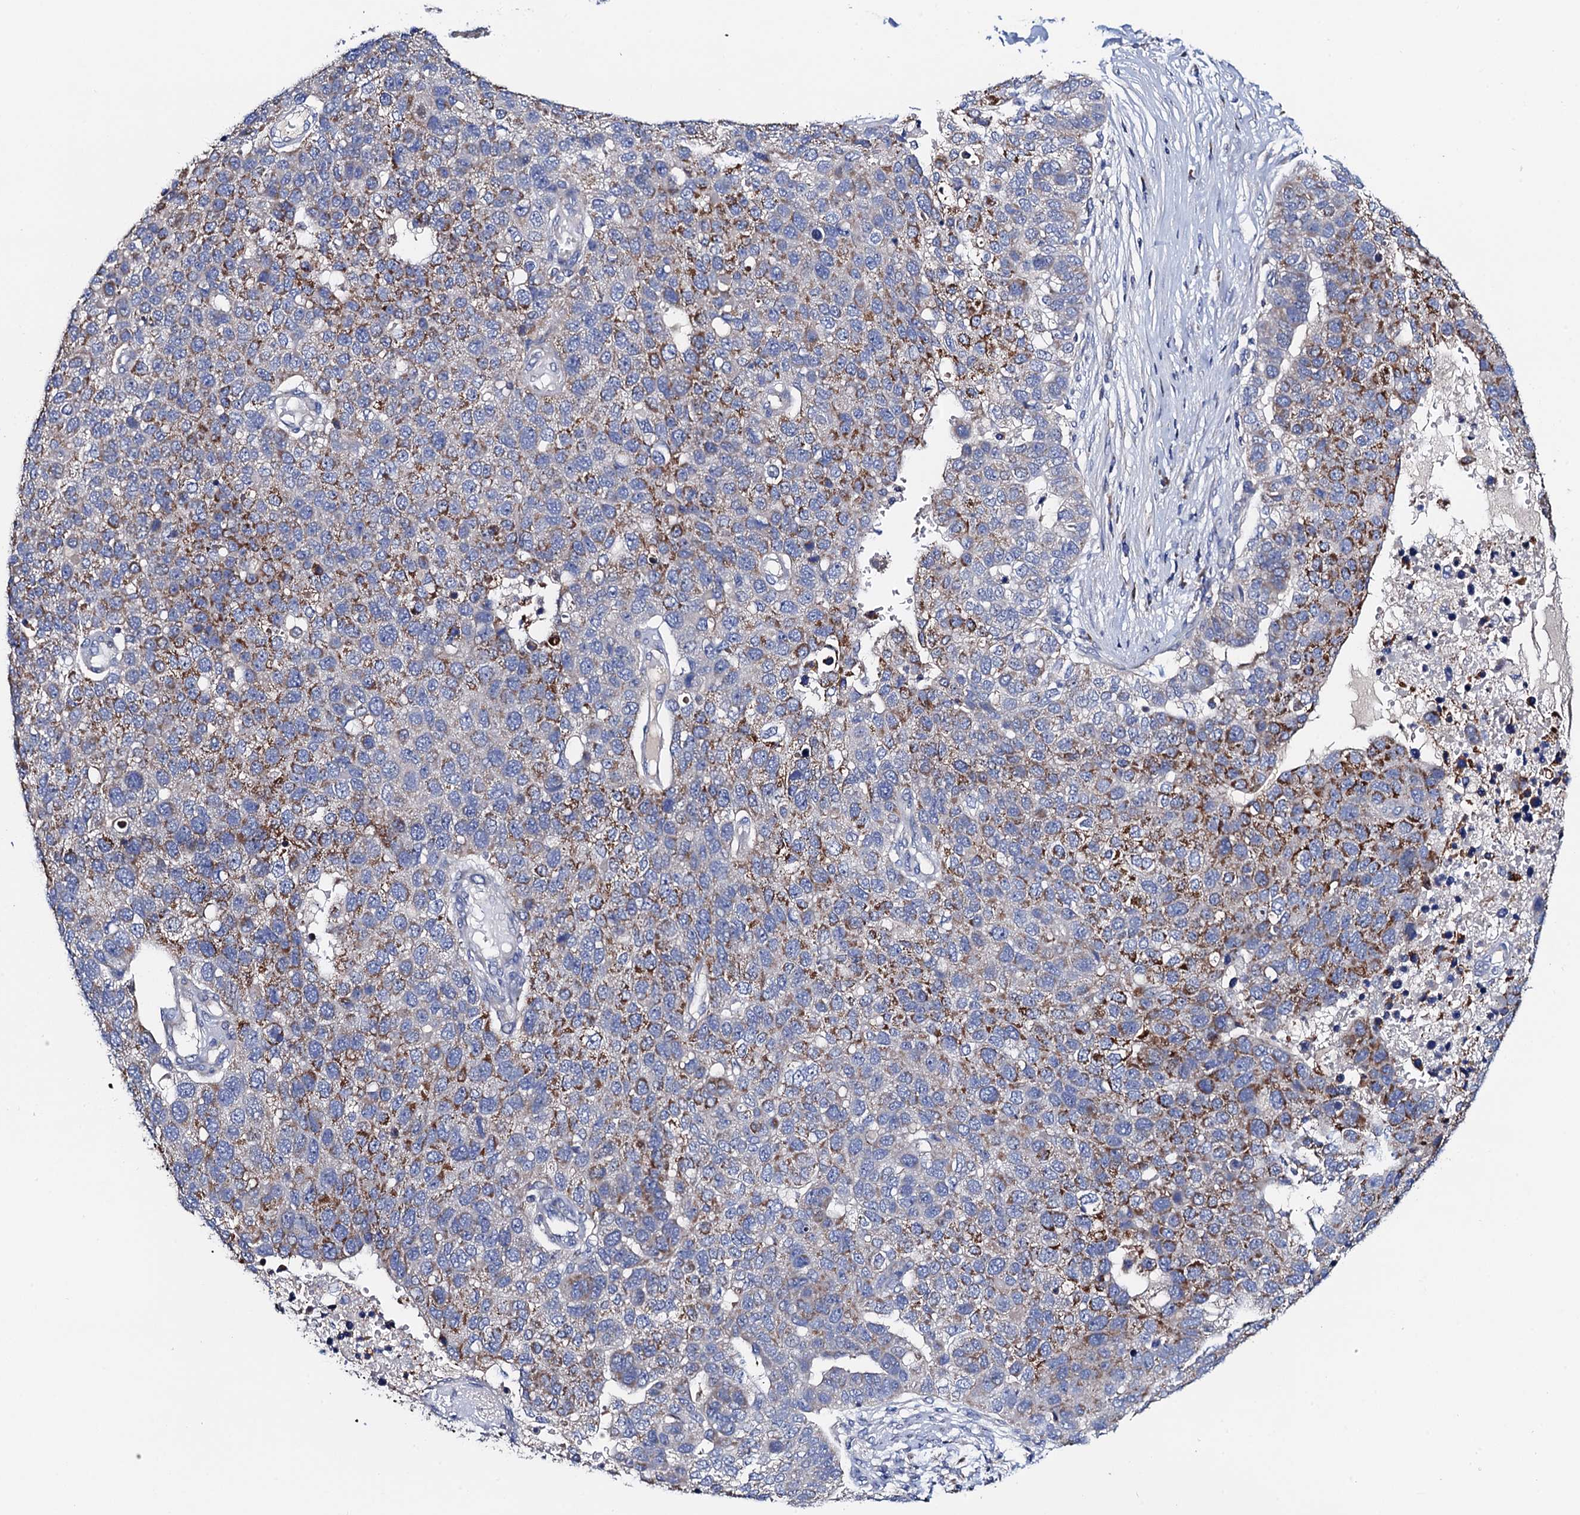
{"staining": {"intensity": "moderate", "quantity": "25%-75%", "location": "cytoplasmic/membranous"}, "tissue": "pancreatic cancer", "cell_type": "Tumor cells", "image_type": "cancer", "snomed": [{"axis": "morphology", "description": "Adenocarcinoma, NOS"}, {"axis": "topography", "description": "Pancreas"}], "caption": "Protein expression by IHC shows moderate cytoplasmic/membranous staining in about 25%-75% of tumor cells in pancreatic adenocarcinoma. (DAB IHC, brown staining for protein, blue staining for nuclei).", "gene": "MRPL48", "patient": {"sex": "female", "age": 61}}